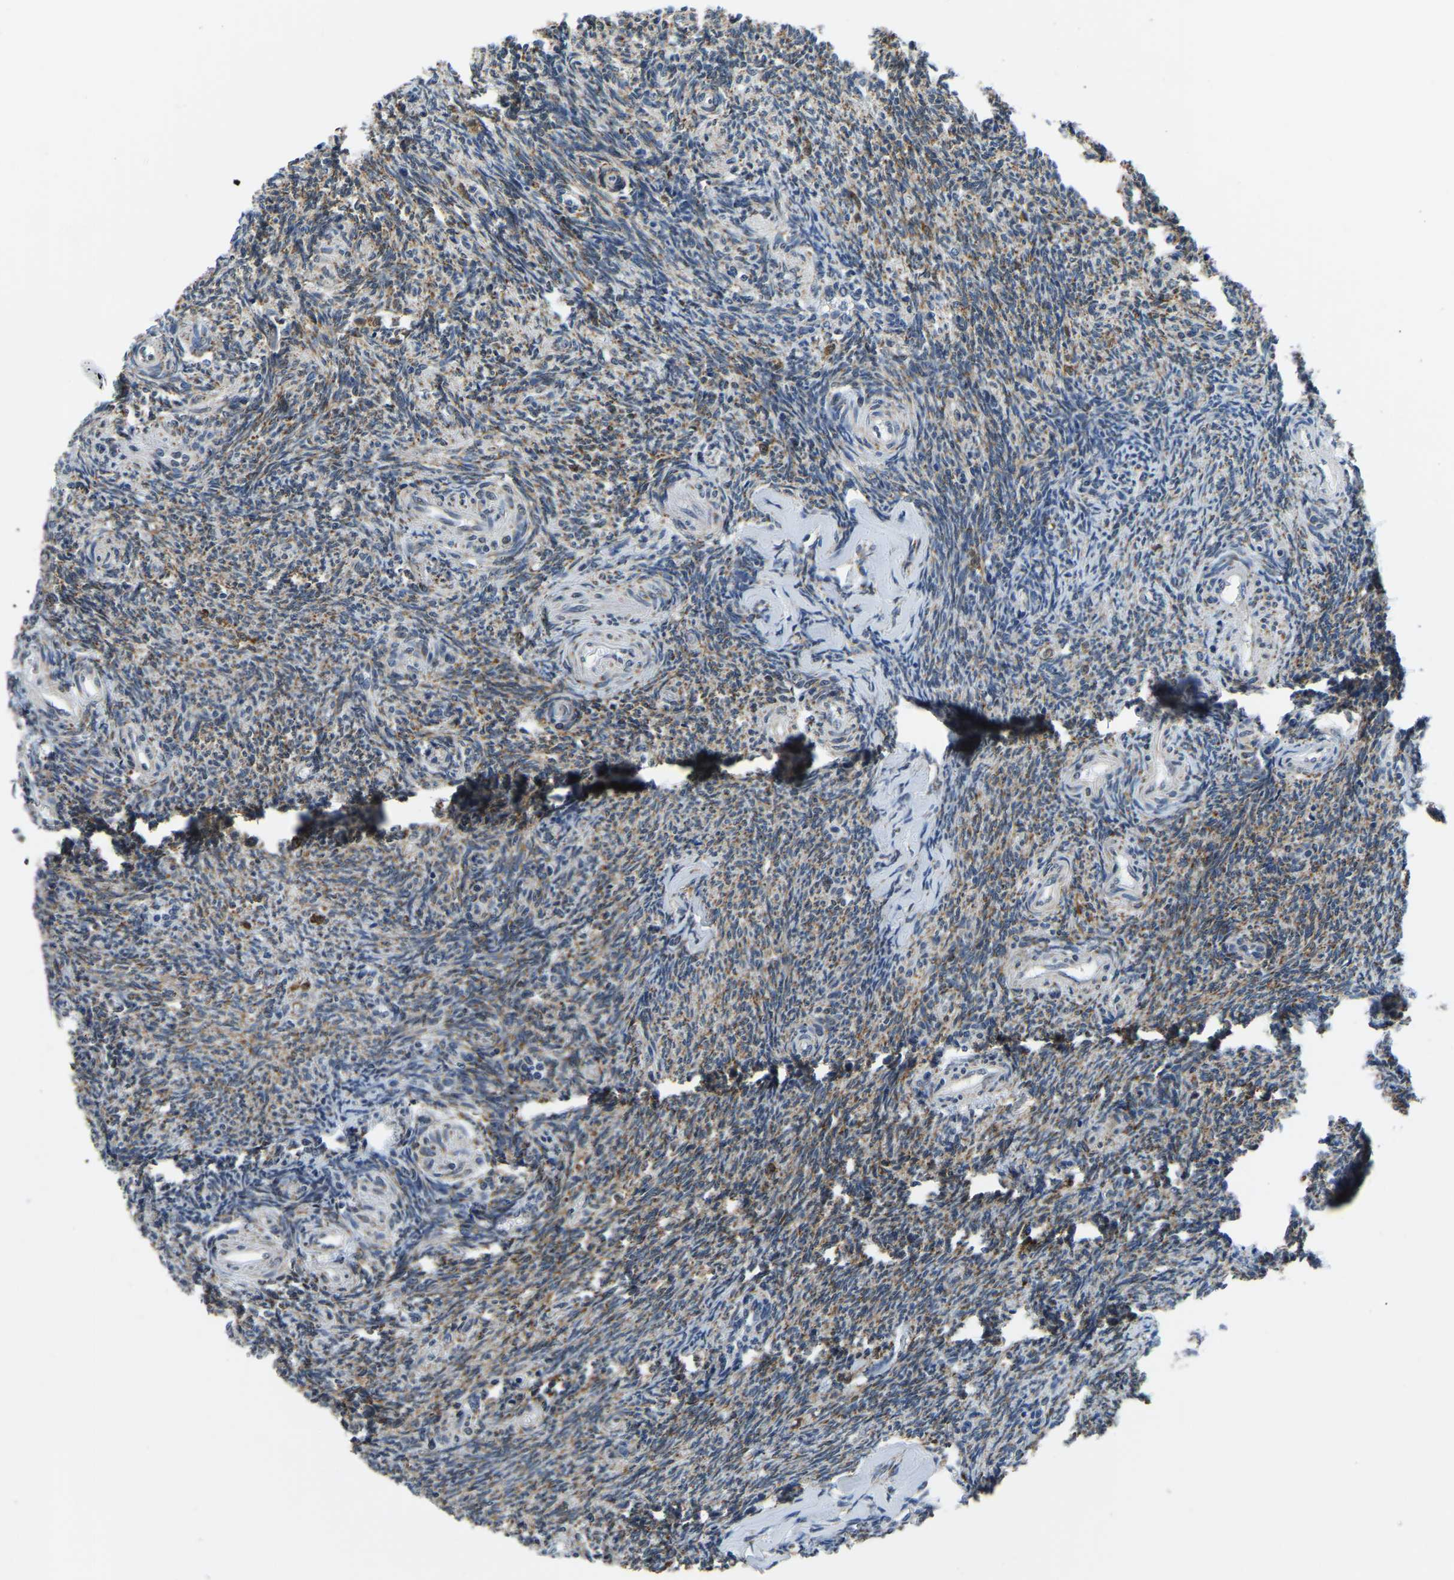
{"staining": {"intensity": "strong", "quantity": ">75%", "location": "cytoplasmic/membranous"}, "tissue": "ovary", "cell_type": "Follicle cells", "image_type": "normal", "snomed": [{"axis": "morphology", "description": "Normal tissue, NOS"}, {"axis": "topography", "description": "Ovary"}], "caption": "Protein expression by immunohistochemistry exhibits strong cytoplasmic/membranous positivity in approximately >75% of follicle cells in normal ovary. (brown staining indicates protein expression, while blue staining denotes nuclei).", "gene": "BNIP3L", "patient": {"sex": "female", "age": 41}}